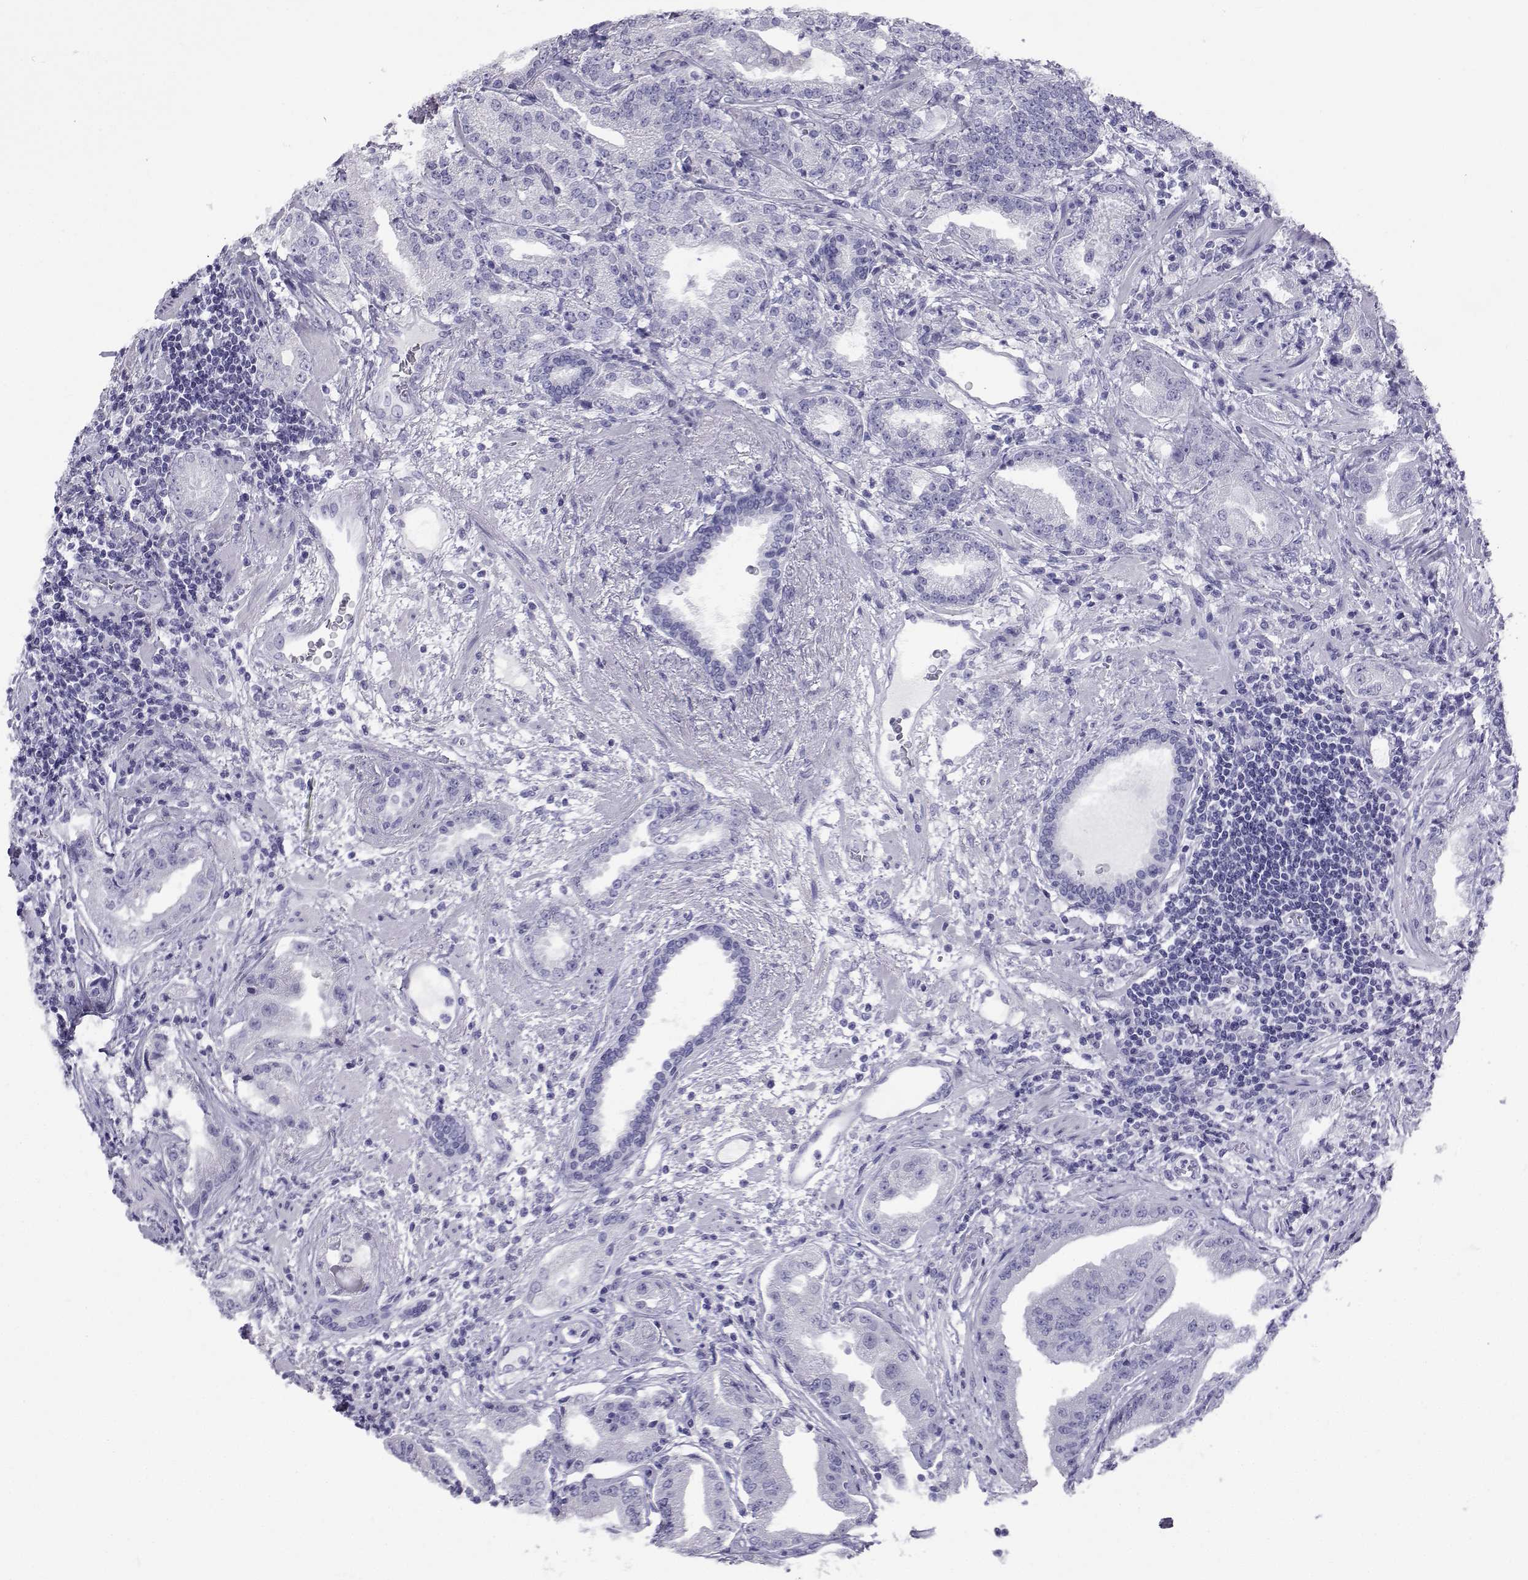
{"staining": {"intensity": "negative", "quantity": "none", "location": "none"}, "tissue": "prostate cancer", "cell_type": "Tumor cells", "image_type": "cancer", "snomed": [{"axis": "morphology", "description": "Adenocarcinoma, Low grade"}, {"axis": "topography", "description": "Prostate"}], "caption": "There is no significant staining in tumor cells of low-grade adenocarcinoma (prostate).", "gene": "SLC6A3", "patient": {"sex": "male", "age": 62}}